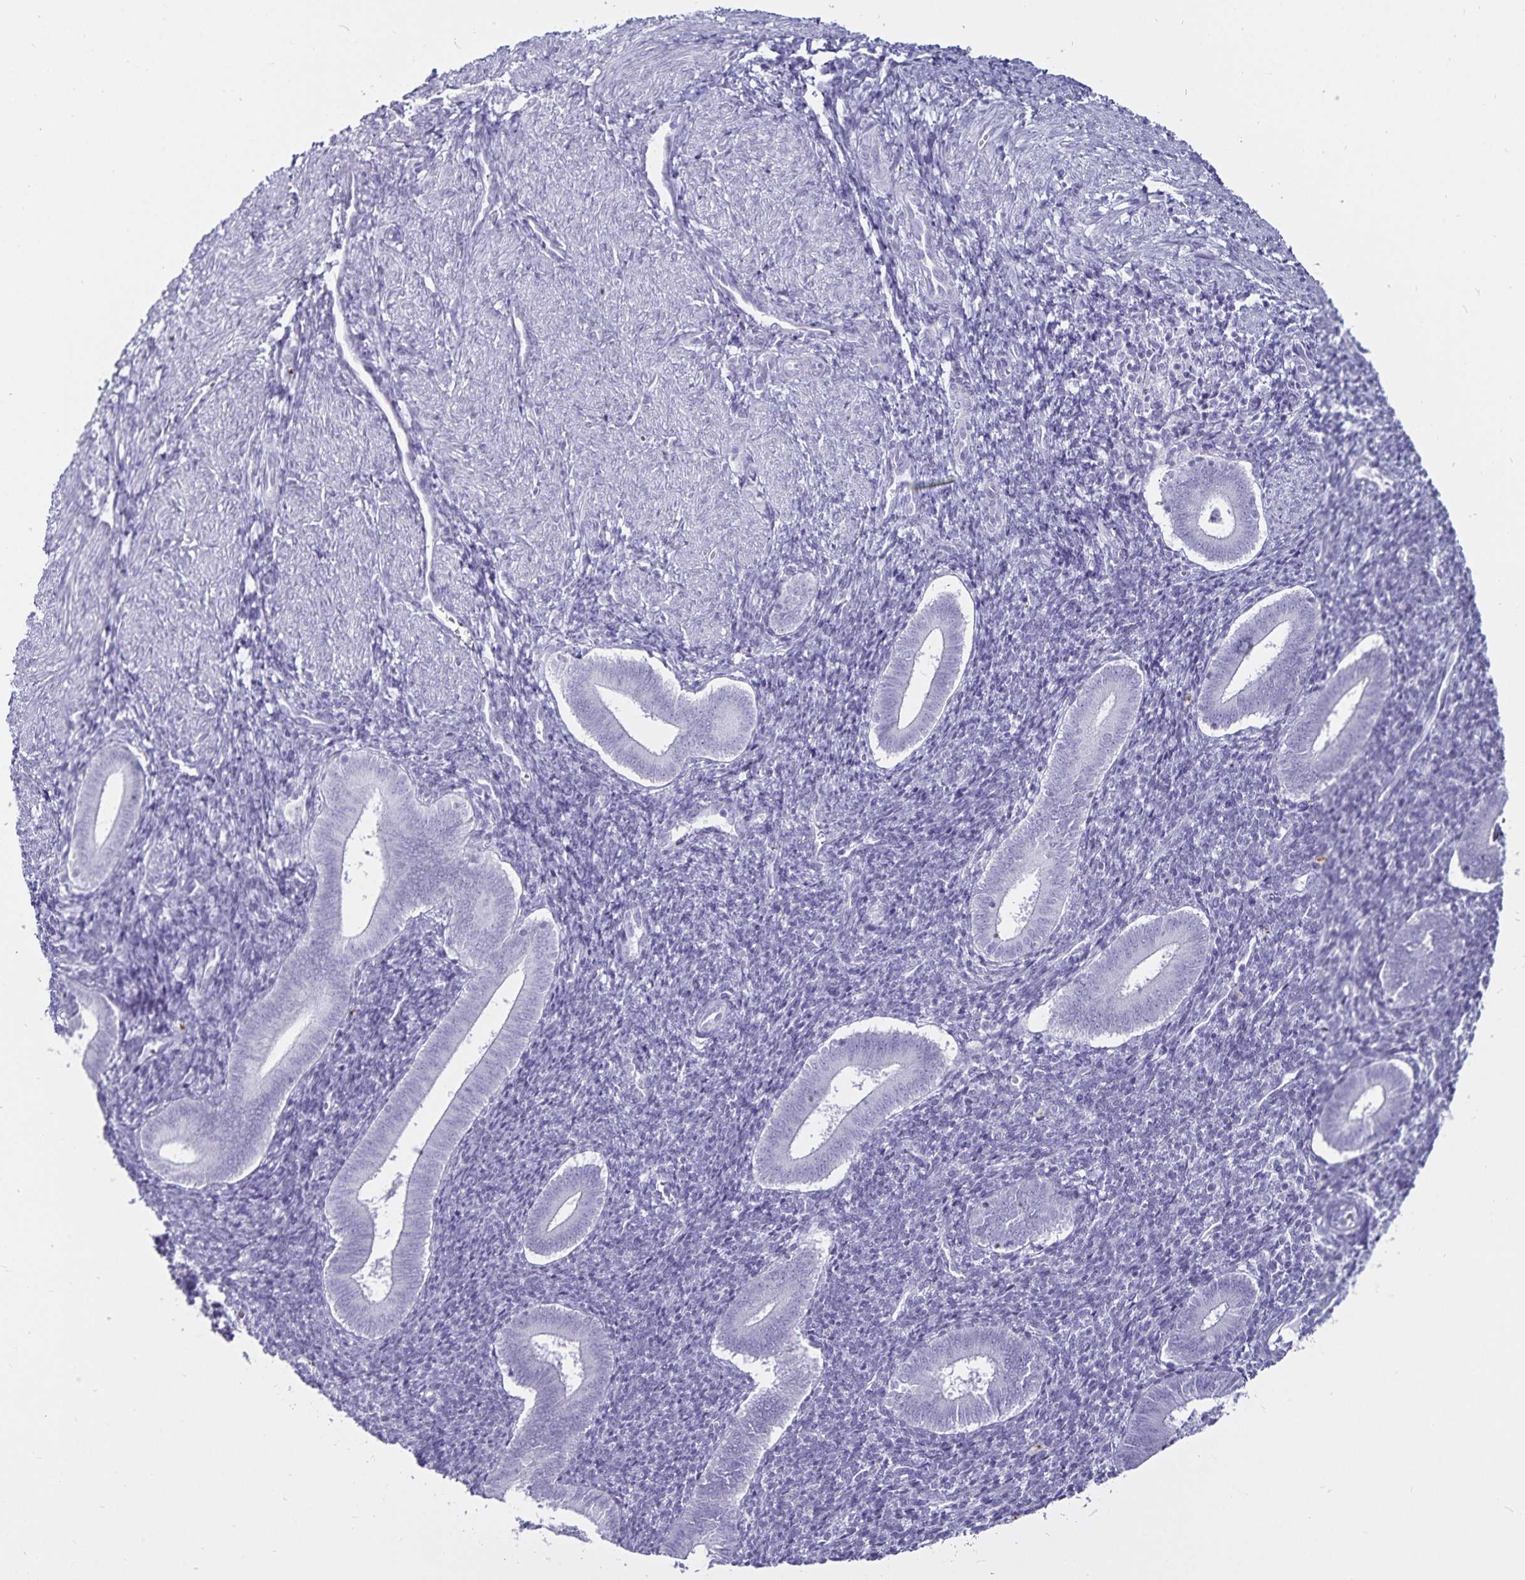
{"staining": {"intensity": "negative", "quantity": "none", "location": "none"}, "tissue": "endometrium", "cell_type": "Cells in endometrial stroma", "image_type": "normal", "snomed": [{"axis": "morphology", "description": "Normal tissue, NOS"}, {"axis": "topography", "description": "Endometrium"}], "caption": "An IHC micrograph of normal endometrium is shown. There is no staining in cells in endometrial stroma of endometrium. (DAB (3,3'-diaminobenzidine) immunohistochemistry, high magnification).", "gene": "DEFA6", "patient": {"sex": "female", "age": 25}}